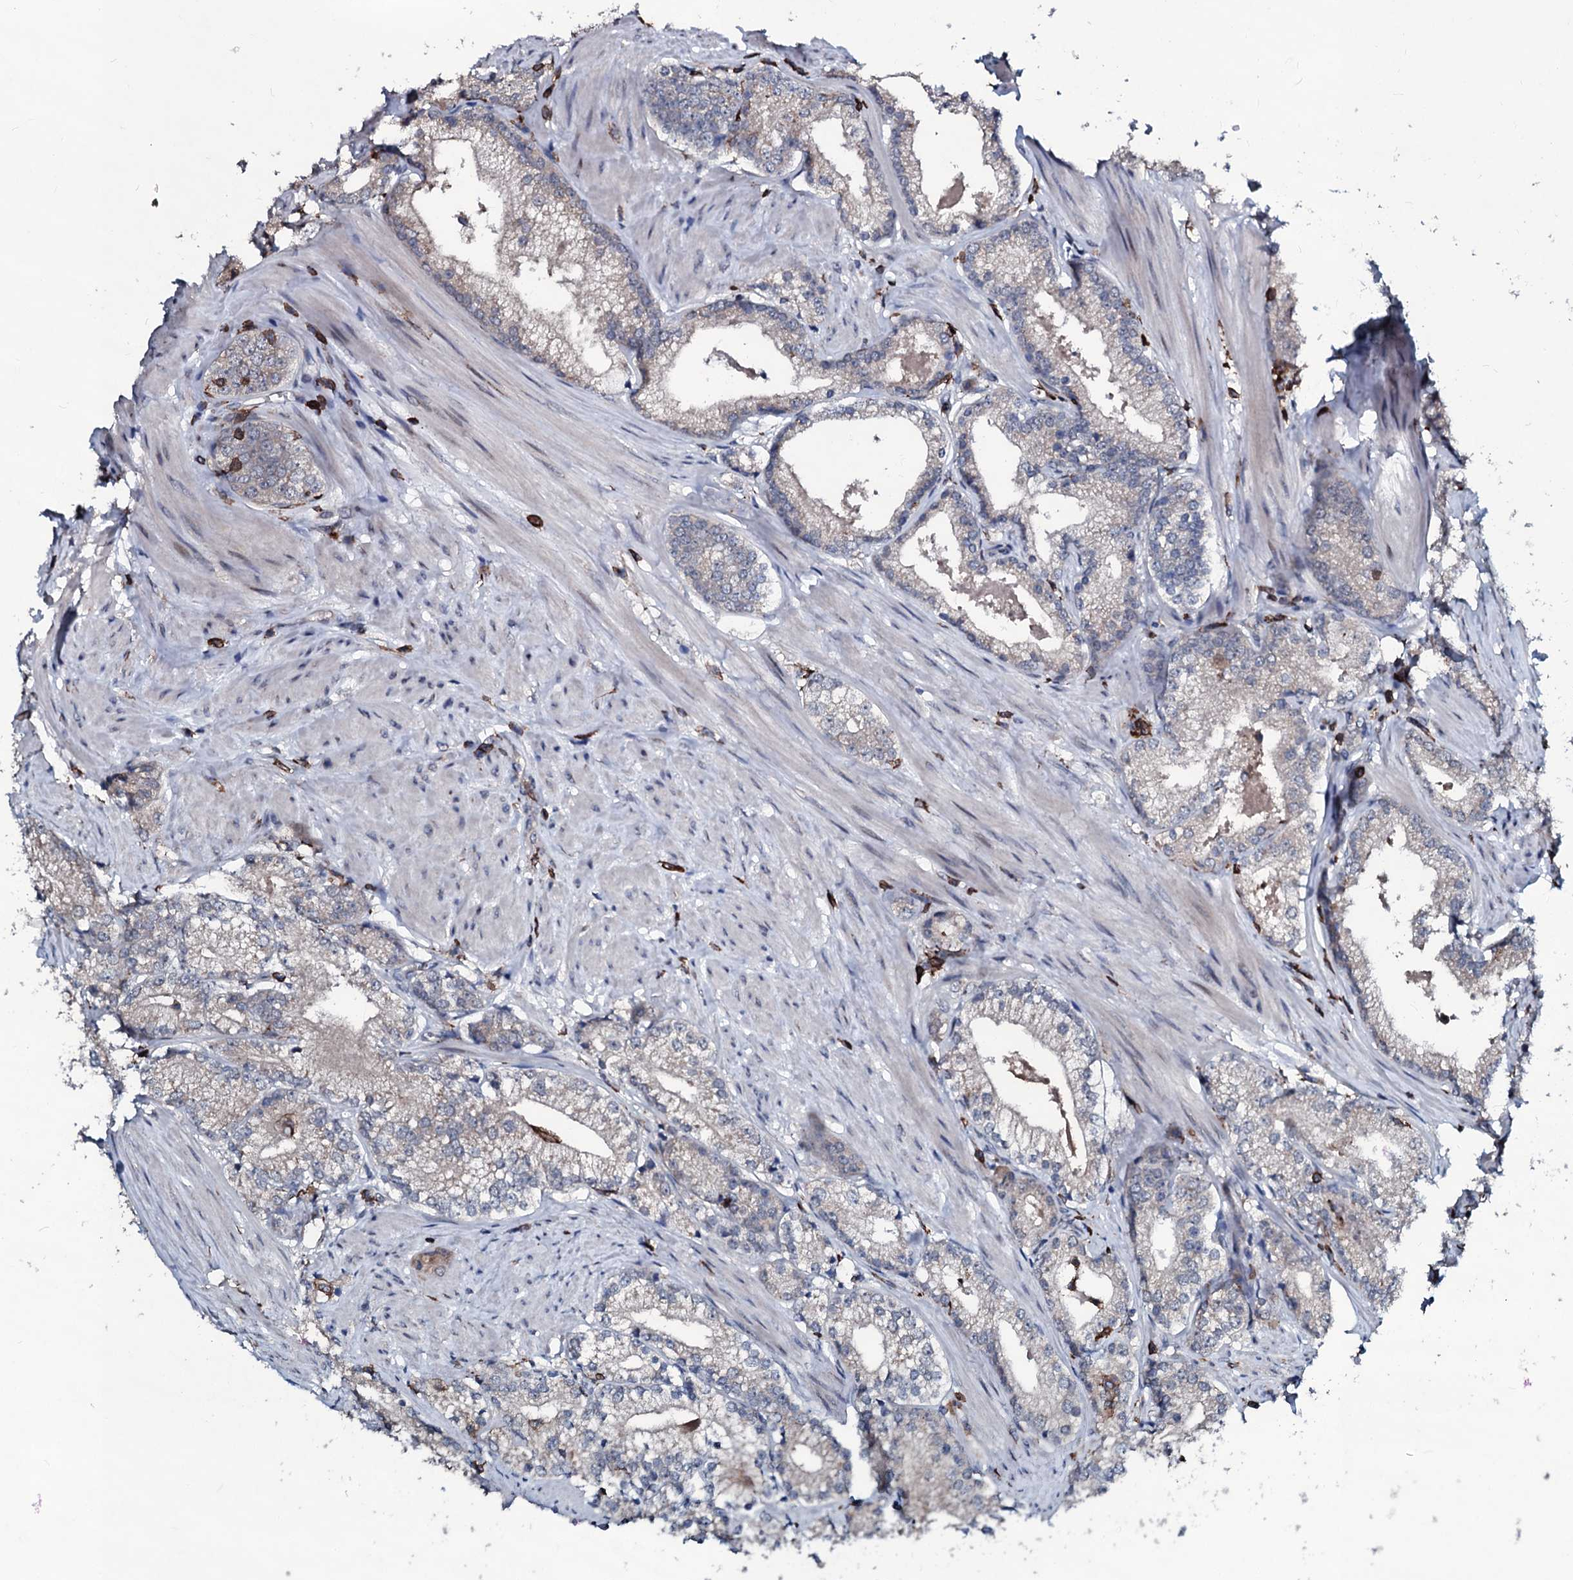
{"staining": {"intensity": "negative", "quantity": "none", "location": "none"}, "tissue": "prostate cancer", "cell_type": "Tumor cells", "image_type": "cancer", "snomed": [{"axis": "morphology", "description": "Adenocarcinoma, High grade"}, {"axis": "topography", "description": "Prostate"}], "caption": "DAB immunohistochemical staining of human prostate cancer (high-grade adenocarcinoma) shows no significant positivity in tumor cells. (DAB IHC visualized using brightfield microscopy, high magnification).", "gene": "OGFOD2", "patient": {"sex": "male", "age": 66}}